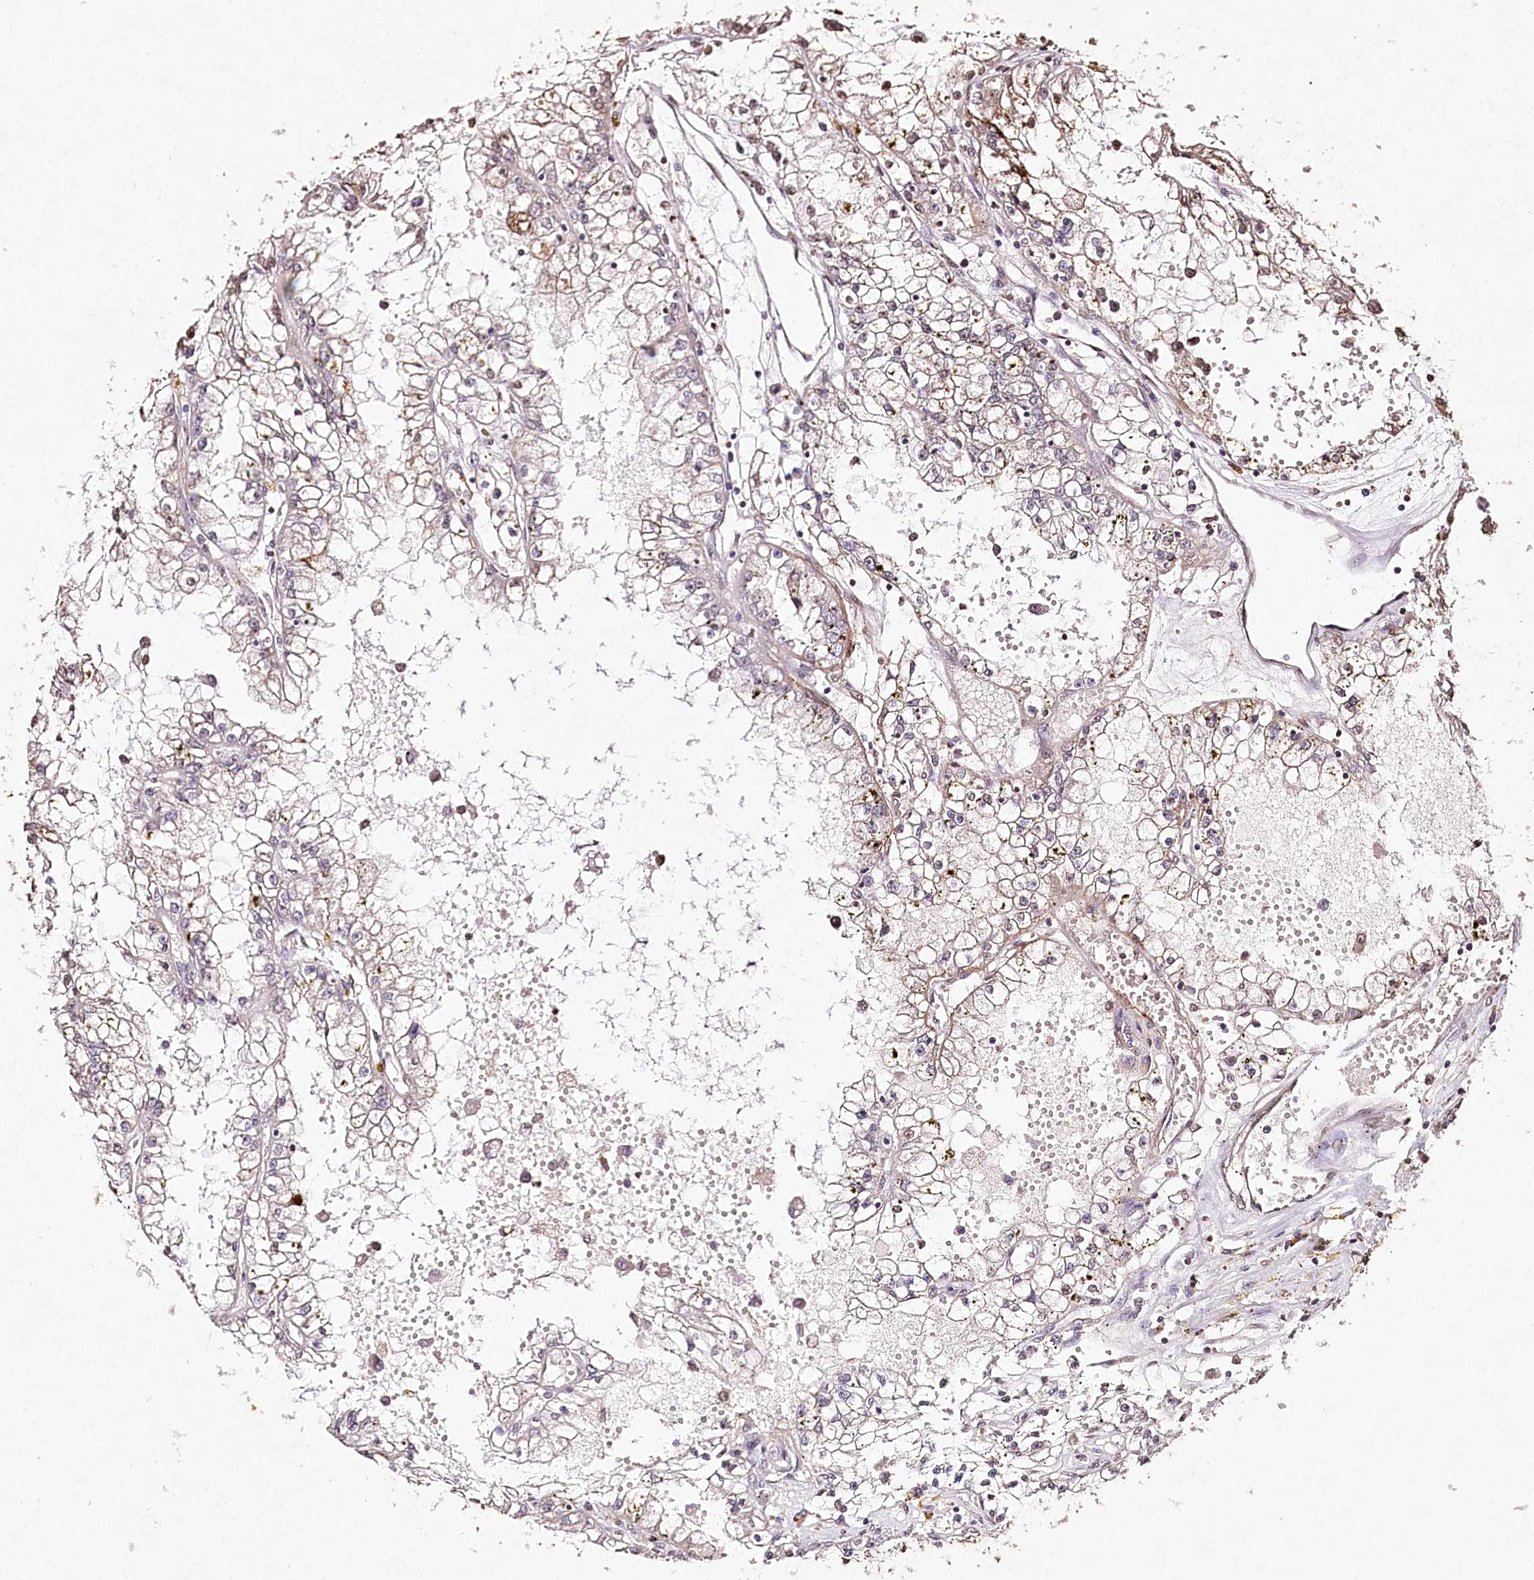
{"staining": {"intensity": "negative", "quantity": "none", "location": "none"}, "tissue": "renal cancer", "cell_type": "Tumor cells", "image_type": "cancer", "snomed": [{"axis": "morphology", "description": "Adenocarcinoma, NOS"}, {"axis": "topography", "description": "Kidney"}], "caption": "This micrograph is of renal cancer (adenocarcinoma) stained with immunohistochemistry to label a protein in brown with the nuclei are counter-stained blue. There is no staining in tumor cells.", "gene": "DMXL1", "patient": {"sex": "male", "age": 56}}